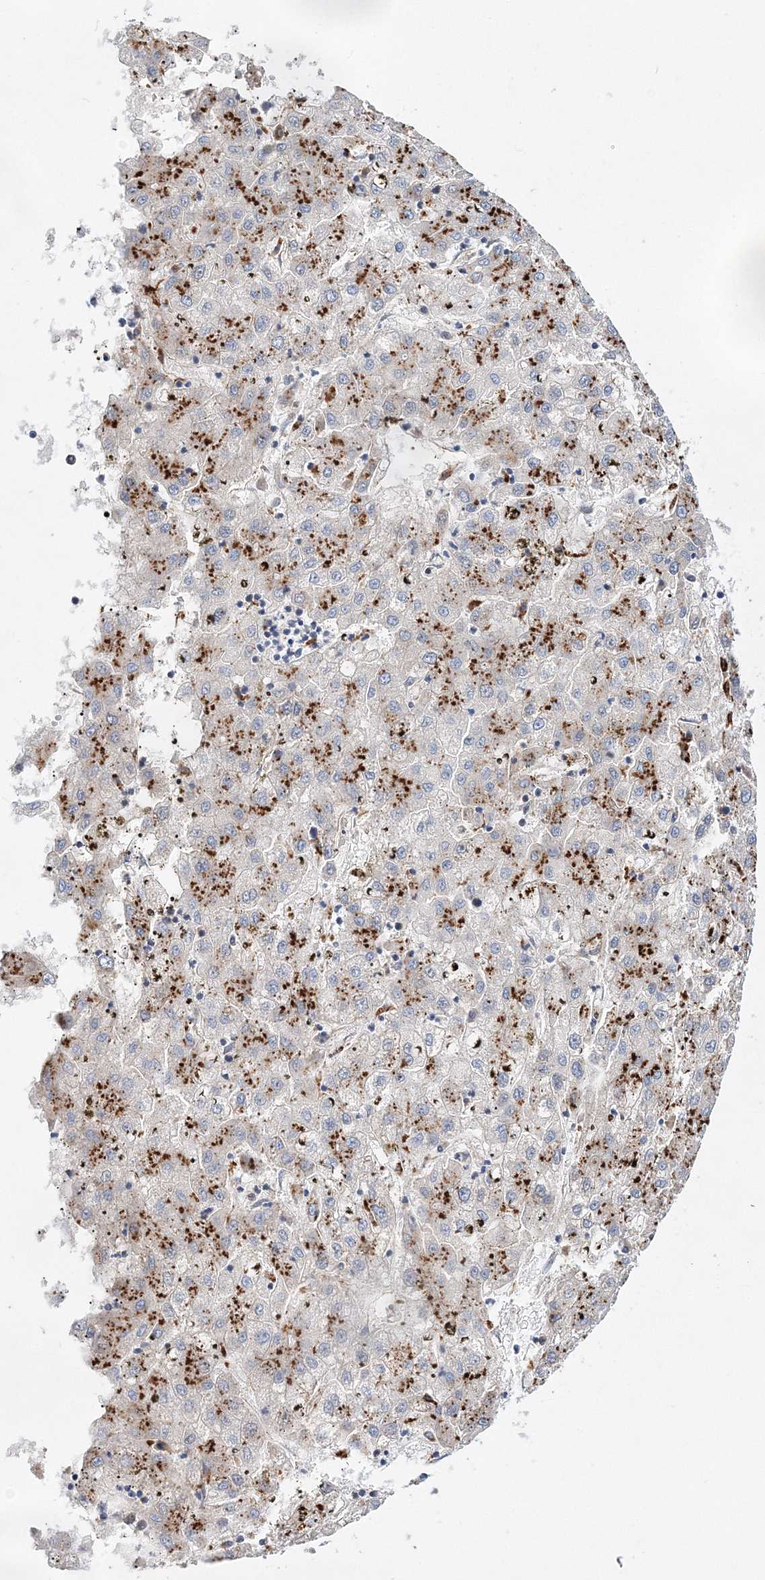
{"staining": {"intensity": "moderate", "quantity": ">75%", "location": "cytoplasmic/membranous"}, "tissue": "liver cancer", "cell_type": "Tumor cells", "image_type": "cancer", "snomed": [{"axis": "morphology", "description": "Carcinoma, Hepatocellular, NOS"}, {"axis": "topography", "description": "Liver"}], "caption": "A brown stain highlights moderate cytoplasmic/membranous expression of a protein in liver cancer (hepatocellular carcinoma) tumor cells. (IHC, brightfield microscopy, high magnification).", "gene": "C3orf38", "patient": {"sex": "male", "age": 72}}